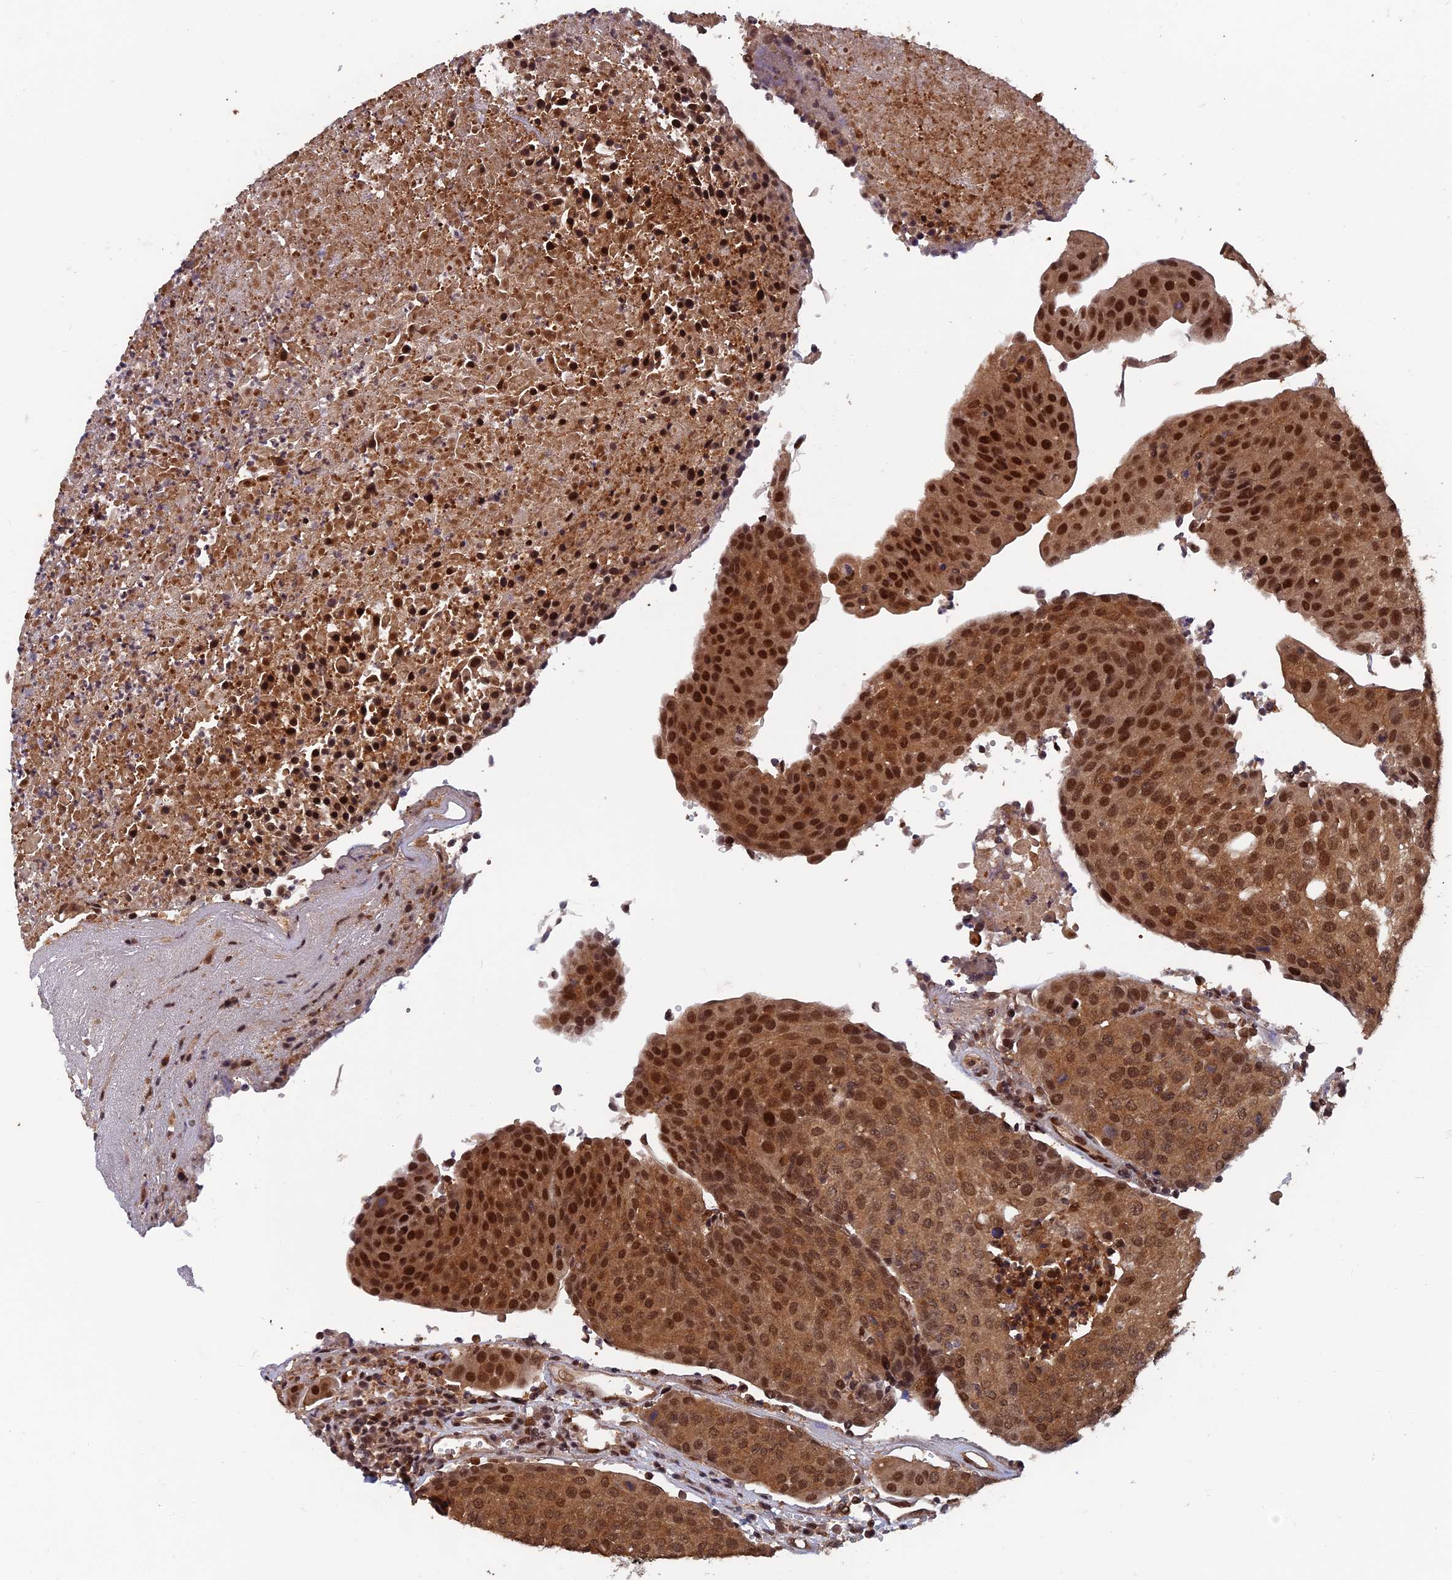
{"staining": {"intensity": "strong", "quantity": ">75%", "location": "cytoplasmic/membranous,nuclear"}, "tissue": "urothelial cancer", "cell_type": "Tumor cells", "image_type": "cancer", "snomed": [{"axis": "morphology", "description": "Urothelial carcinoma, High grade"}, {"axis": "topography", "description": "Urinary bladder"}], "caption": "Urothelial cancer tissue reveals strong cytoplasmic/membranous and nuclear staining in approximately >75% of tumor cells, visualized by immunohistochemistry. Using DAB (3,3'-diaminobenzidine) (brown) and hematoxylin (blue) stains, captured at high magnification using brightfield microscopy.", "gene": "FAM53C", "patient": {"sex": "female", "age": 85}}